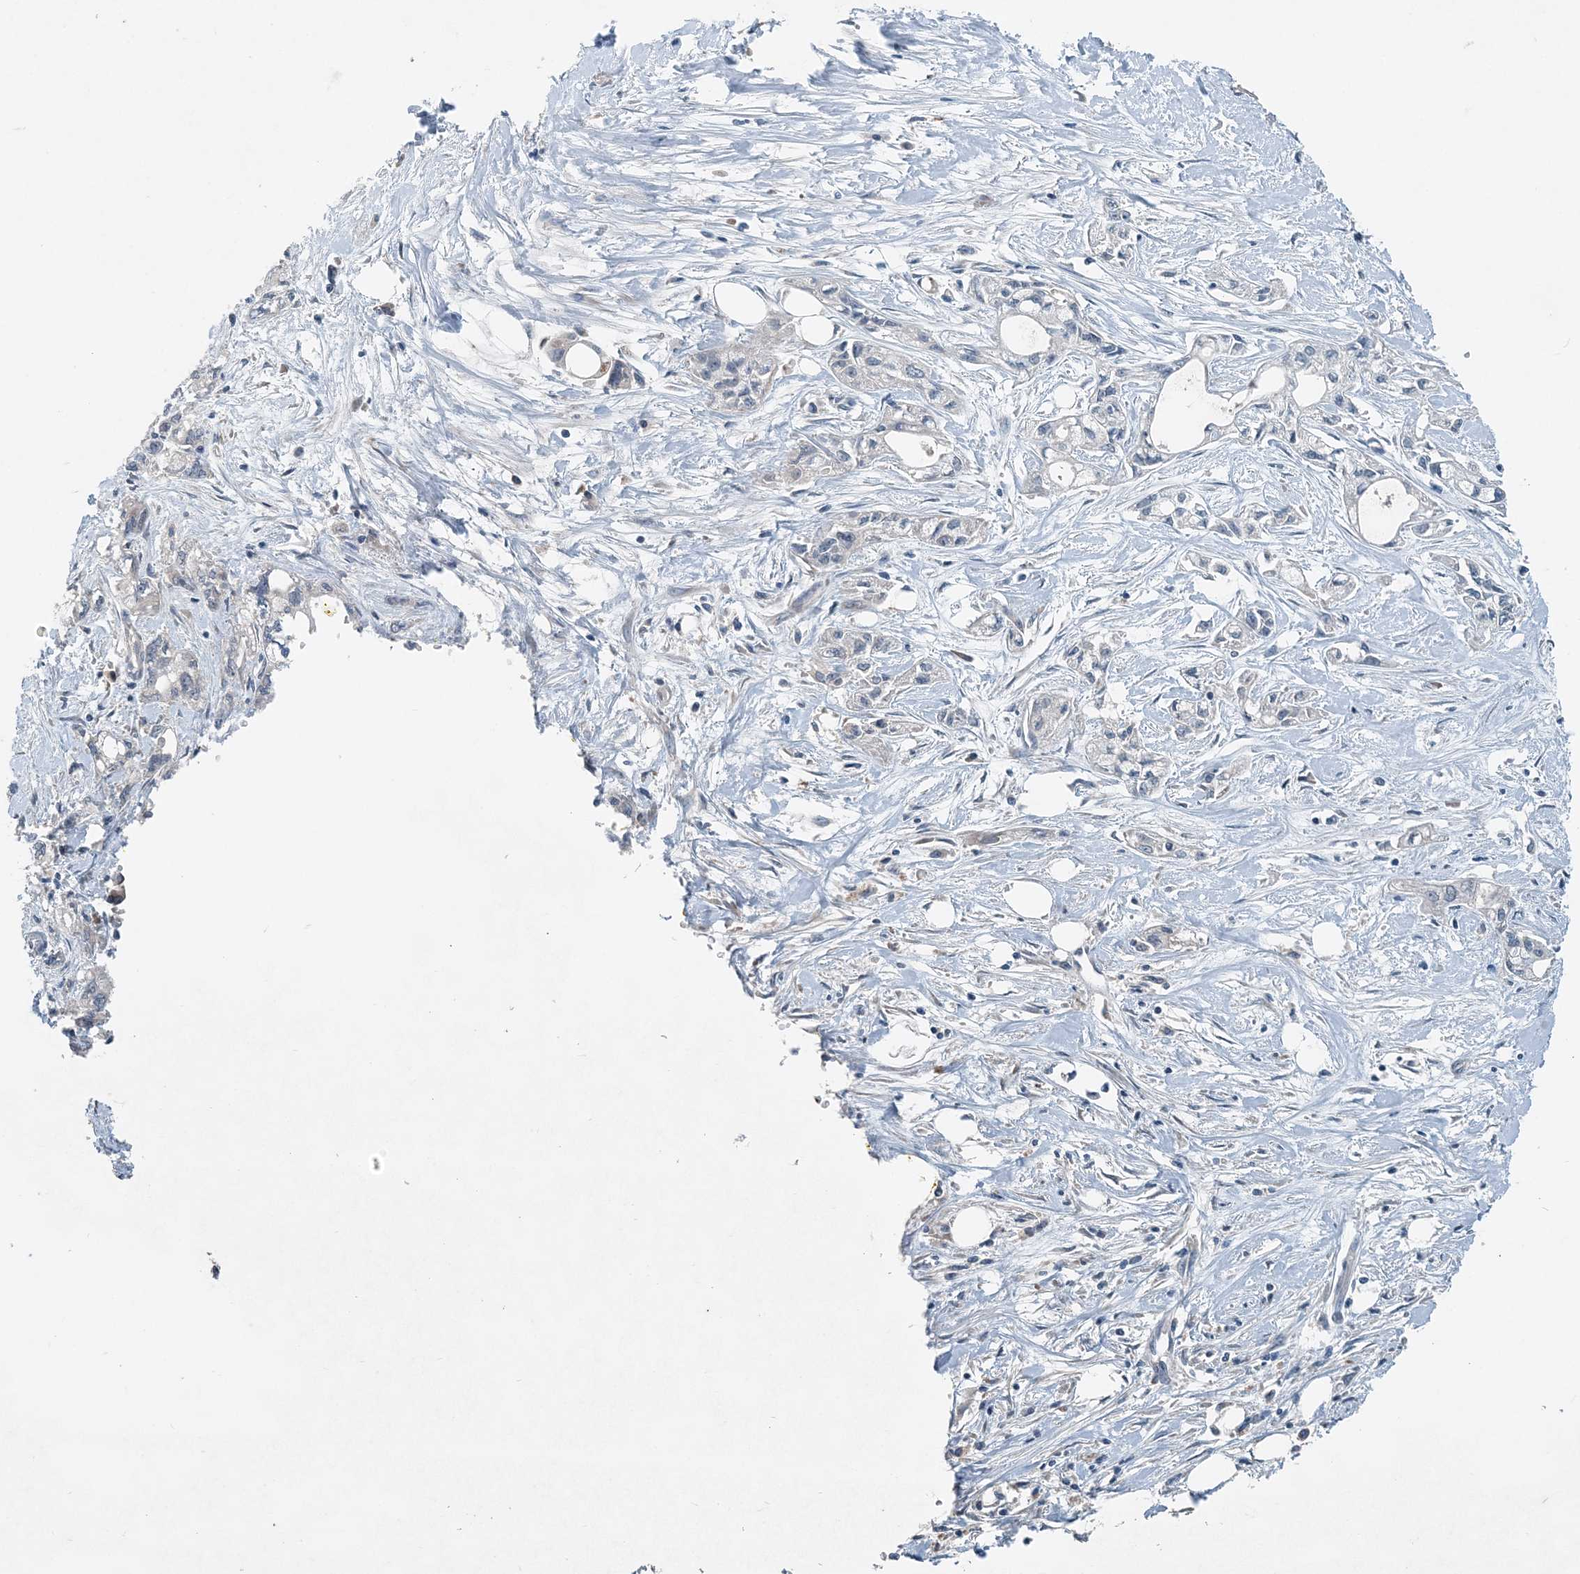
{"staining": {"intensity": "negative", "quantity": "none", "location": "none"}, "tissue": "pancreatic cancer", "cell_type": "Tumor cells", "image_type": "cancer", "snomed": [{"axis": "morphology", "description": "Adenocarcinoma, NOS"}, {"axis": "topography", "description": "Pancreas"}], "caption": "Image shows no significant protein expression in tumor cells of pancreatic cancer.", "gene": "EEF1A2", "patient": {"sex": "male", "age": 70}}